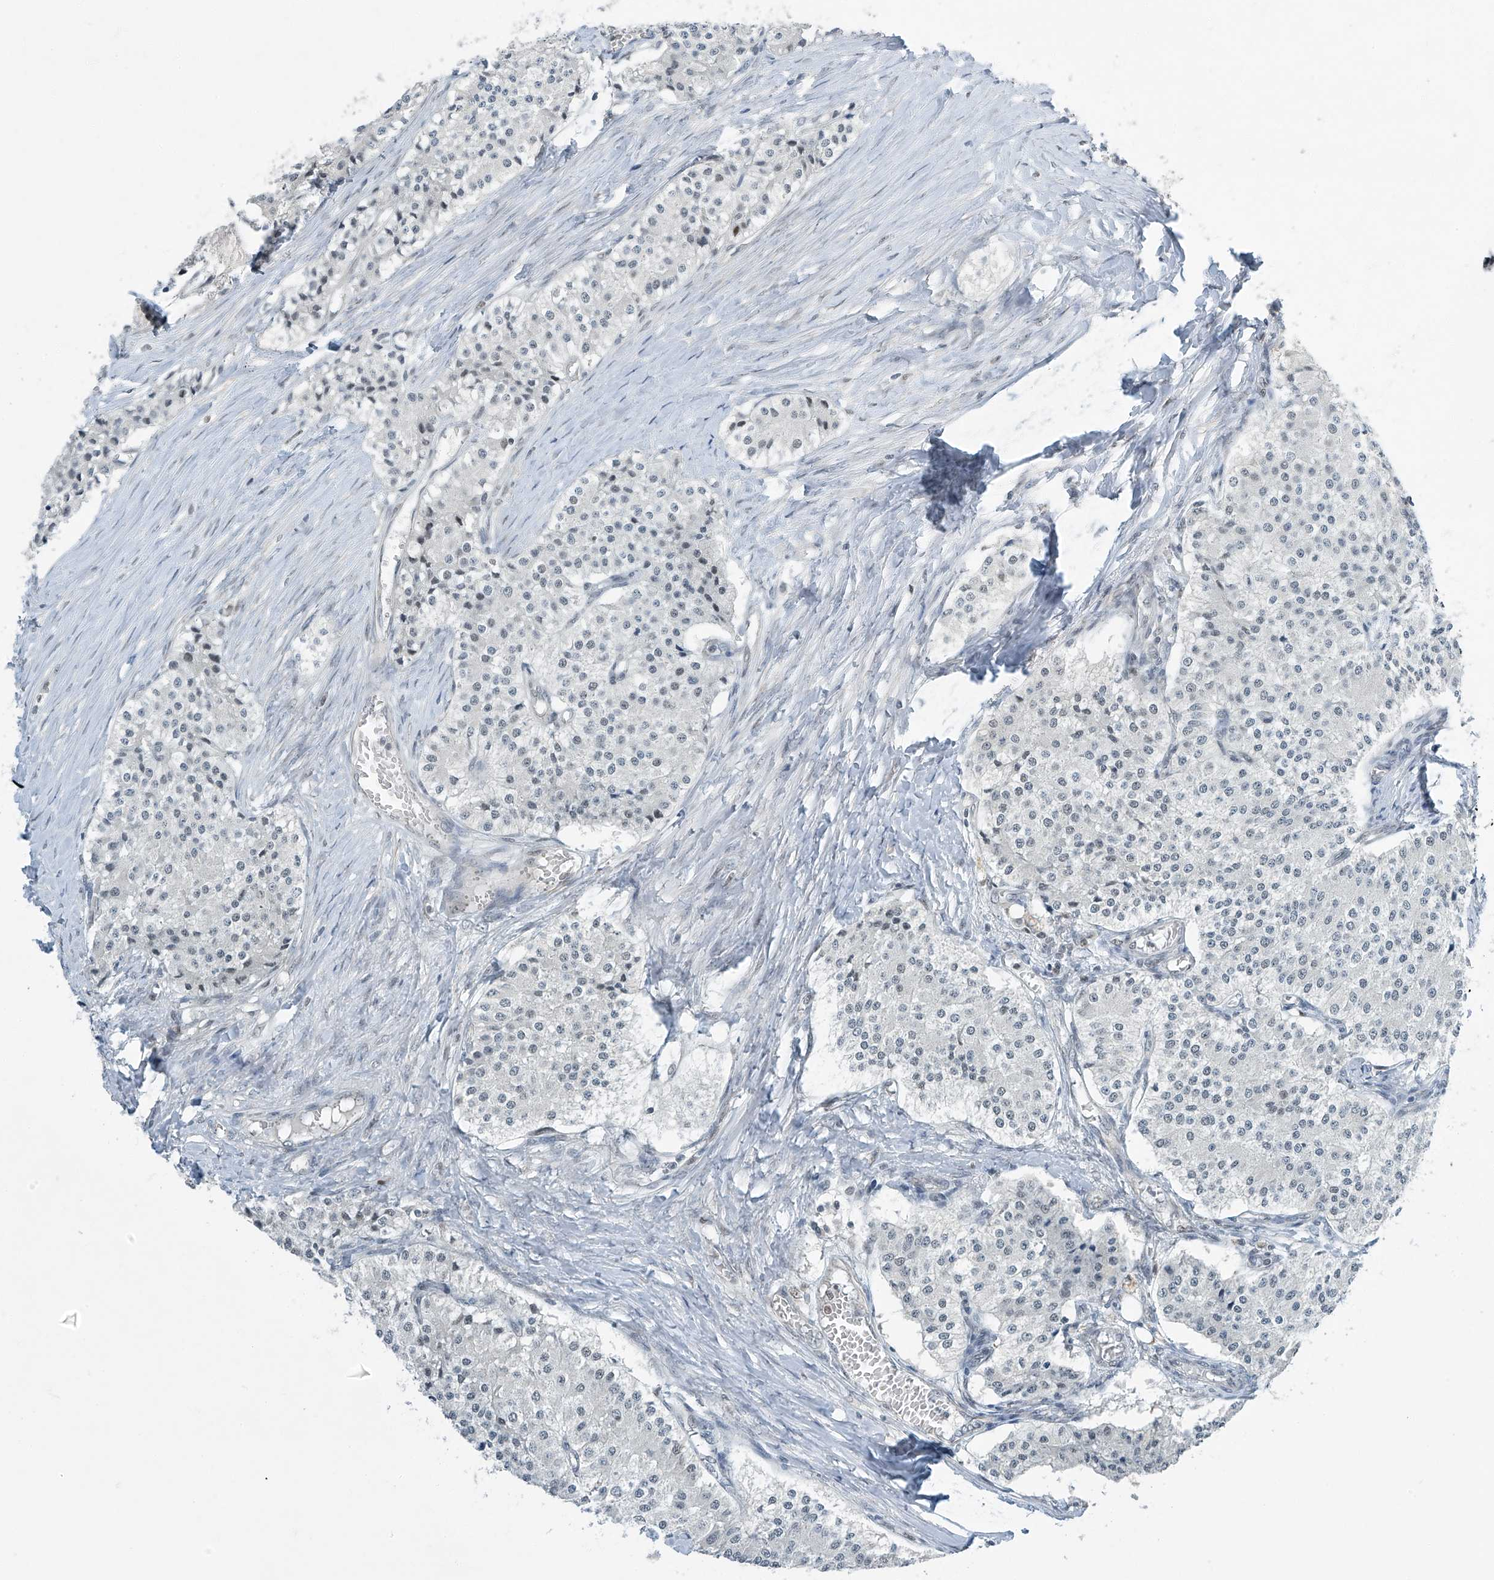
{"staining": {"intensity": "negative", "quantity": "none", "location": "none"}, "tissue": "carcinoid", "cell_type": "Tumor cells", "image_type": "cancer", "snomed": [{"axis": "morphology", "description": "Carcinoid, malignant, NOS"}, {"axis": "topography", "description": "Colon"}], "caption": "An image of human carcinoid is negative for staining in tumor cells. Nuclei are stained in blue.", "gene": "TAF8", "patient": {"sex": "female", "age": 52}}